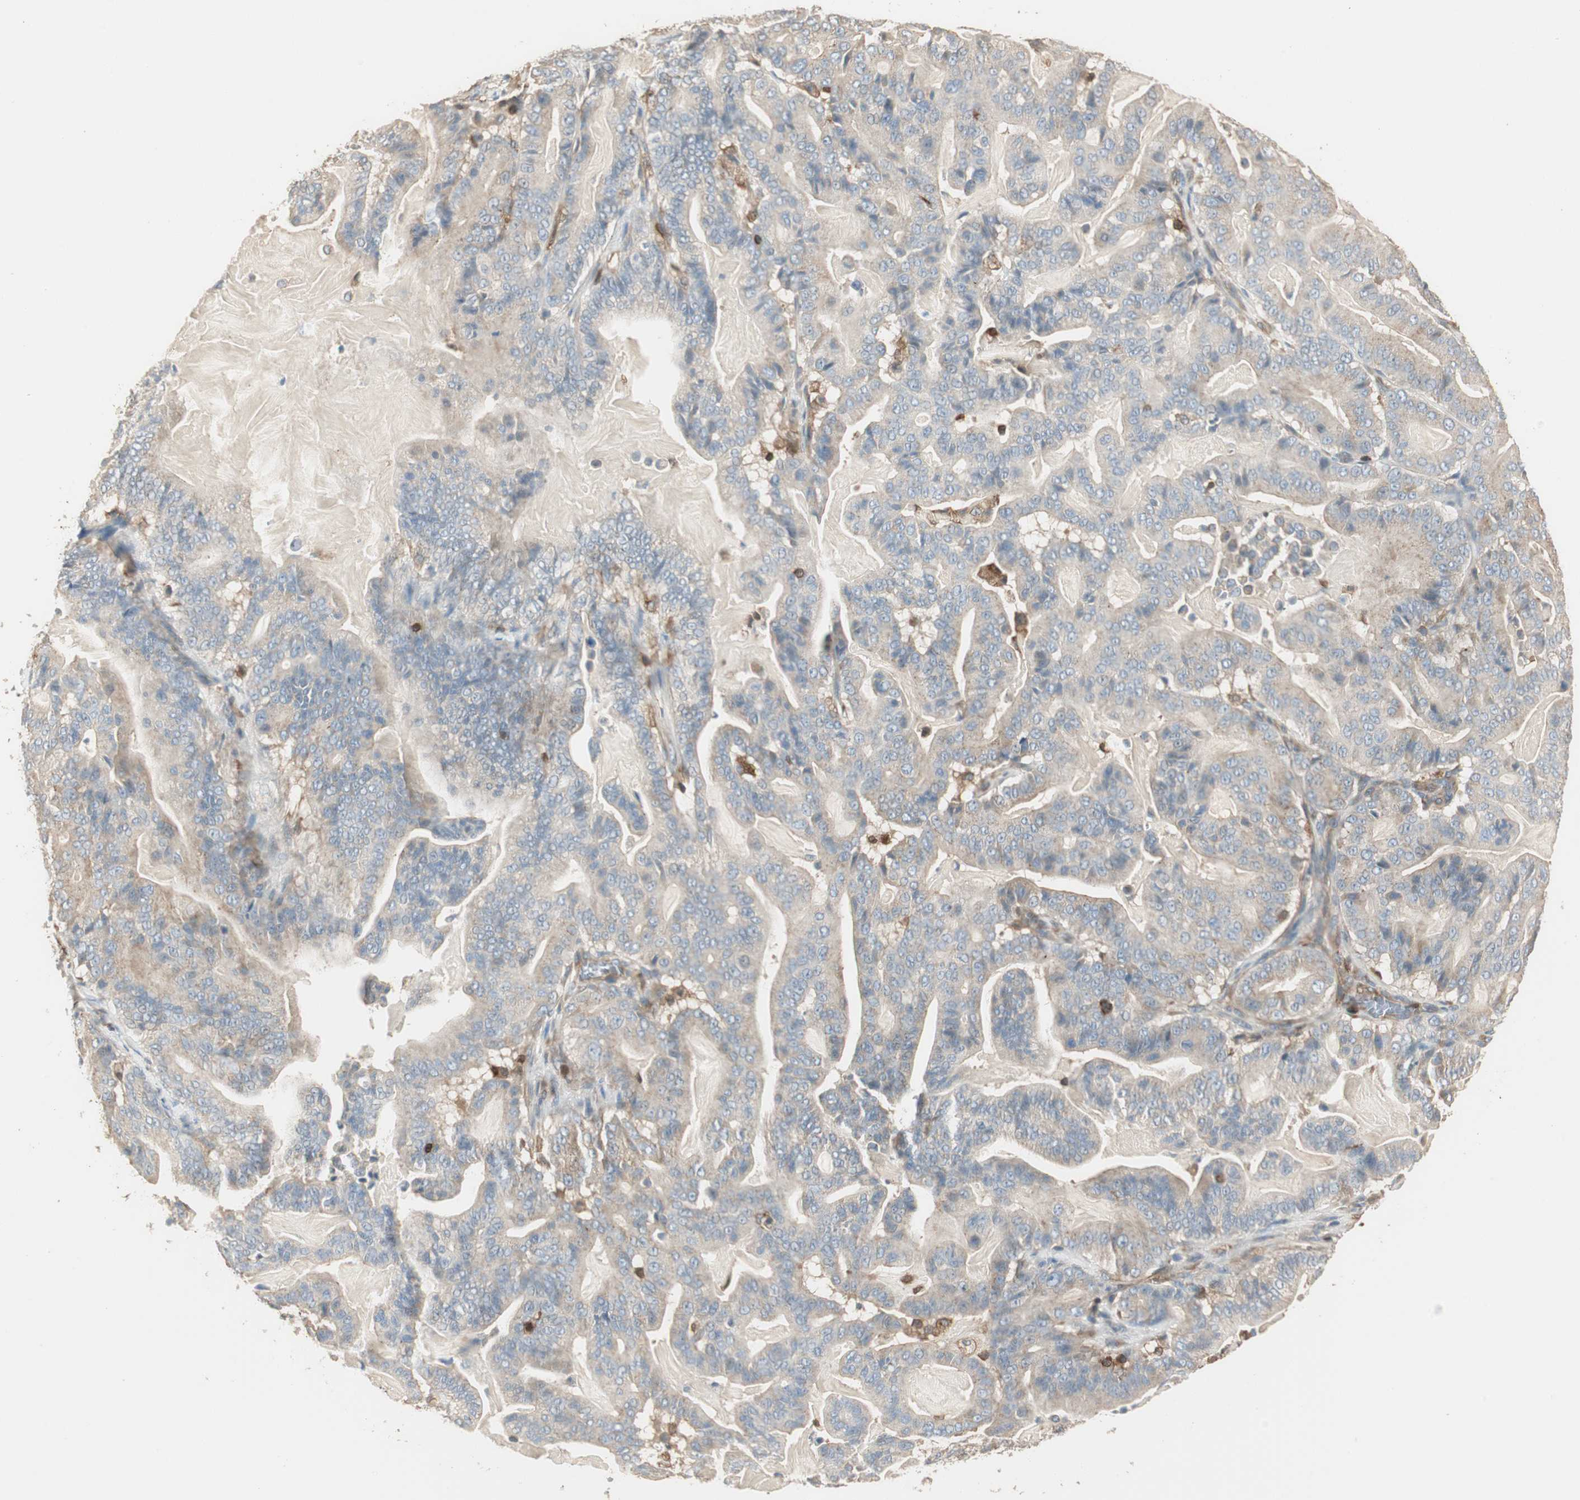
{"staining": {"intensity": "weak", "quantity": "25%-75%", "location": "cytoplasmic/membranous"}, "tissue": "pancreatic cancer", "cell_type": "Tumor cells", "image_type": "cancer", "snomed": [{"axis": "morphology", "description": "Adenocarcinoma, NOS"}, {"axis": "topography", "description": "Pancreas"}], "caption": "A photomicrograph showing weak cytoplasmic/membranous staining in about 25%-75% of tumor cells in pancreatic cancer, as visualized by brown immunohistochemical staining.", "gene": "CRLF3", "patient": {"sex": "male", "age": 63}}